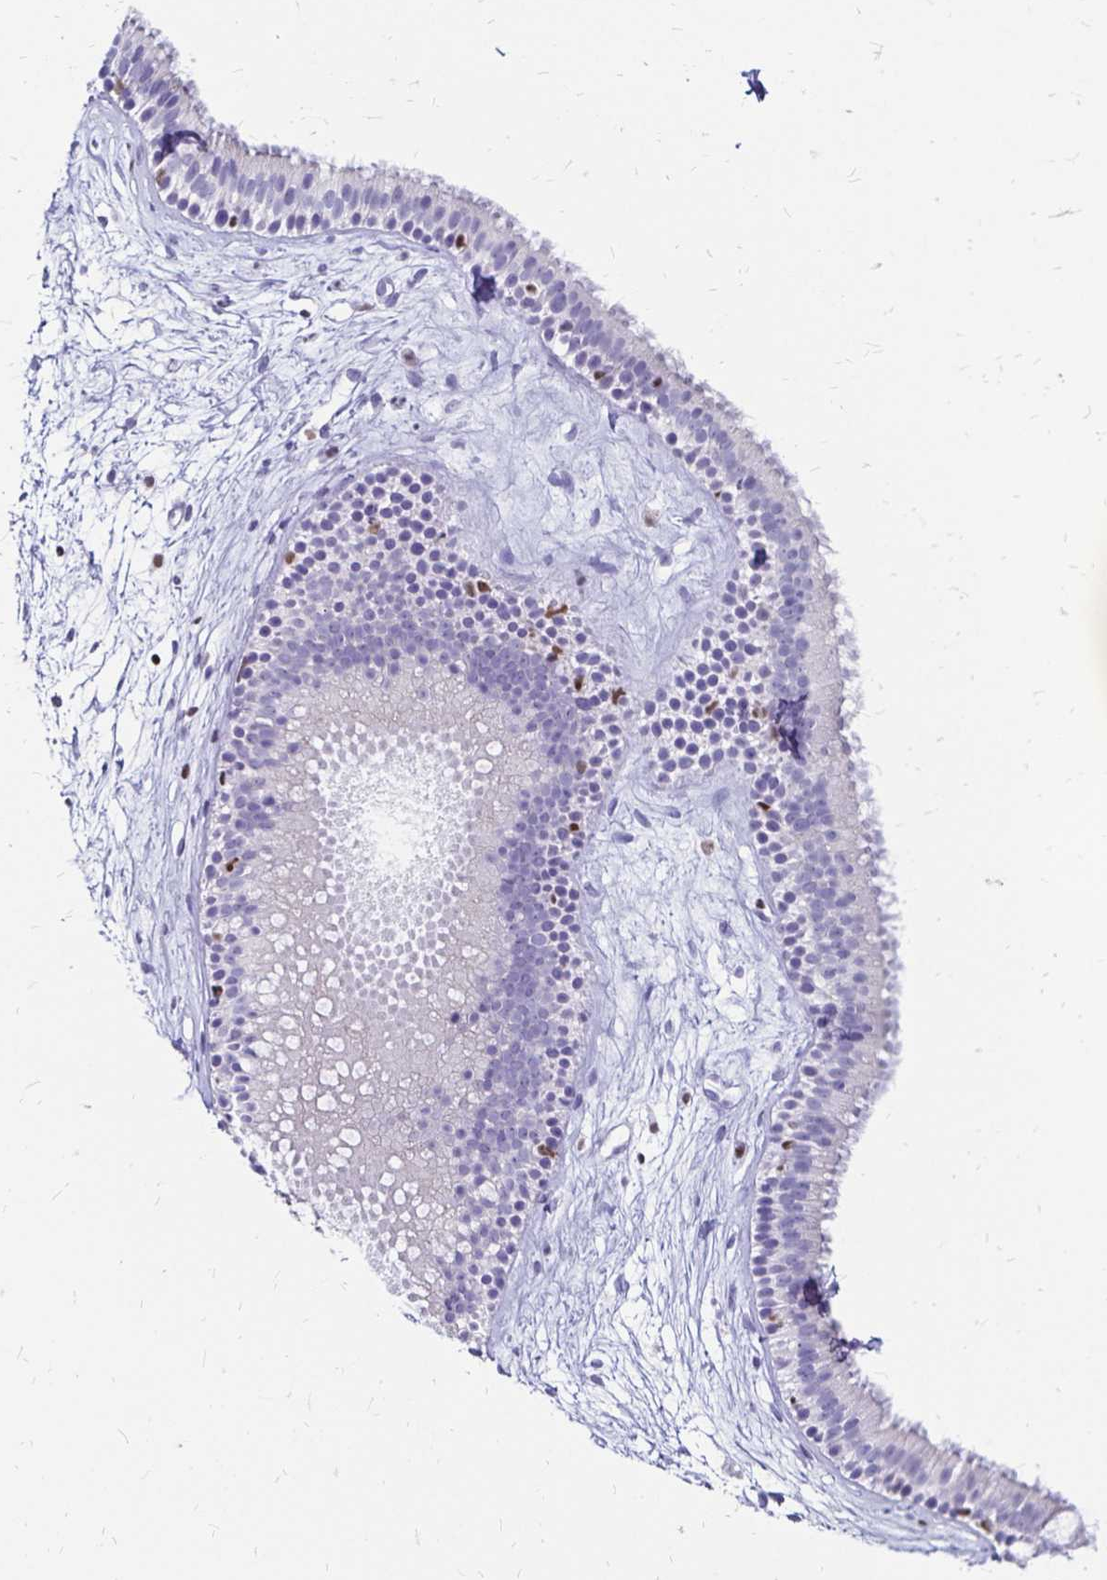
{"staining": {"intensity": "negative", "quantity": "none", "location": "none"}, "tissue": "nasopharynx", "cell_type": "Respiratory epithelial cells", "image_type": "normal", "snomed": [{"axis": "morphology", "description": "Normal tissue, NOS"}, {"axis": "topography", "description": "Nasopharynx"}], "caption": "A photomicrograph of nasopharynx stained for a protein shows no brown staining in respiratory epithelial cells. (DAB (3,3'-diaminobenzidine) IHC, high magnification).", "gene": "IKZF1", "patient": {"sex": "male", "age": 58}}